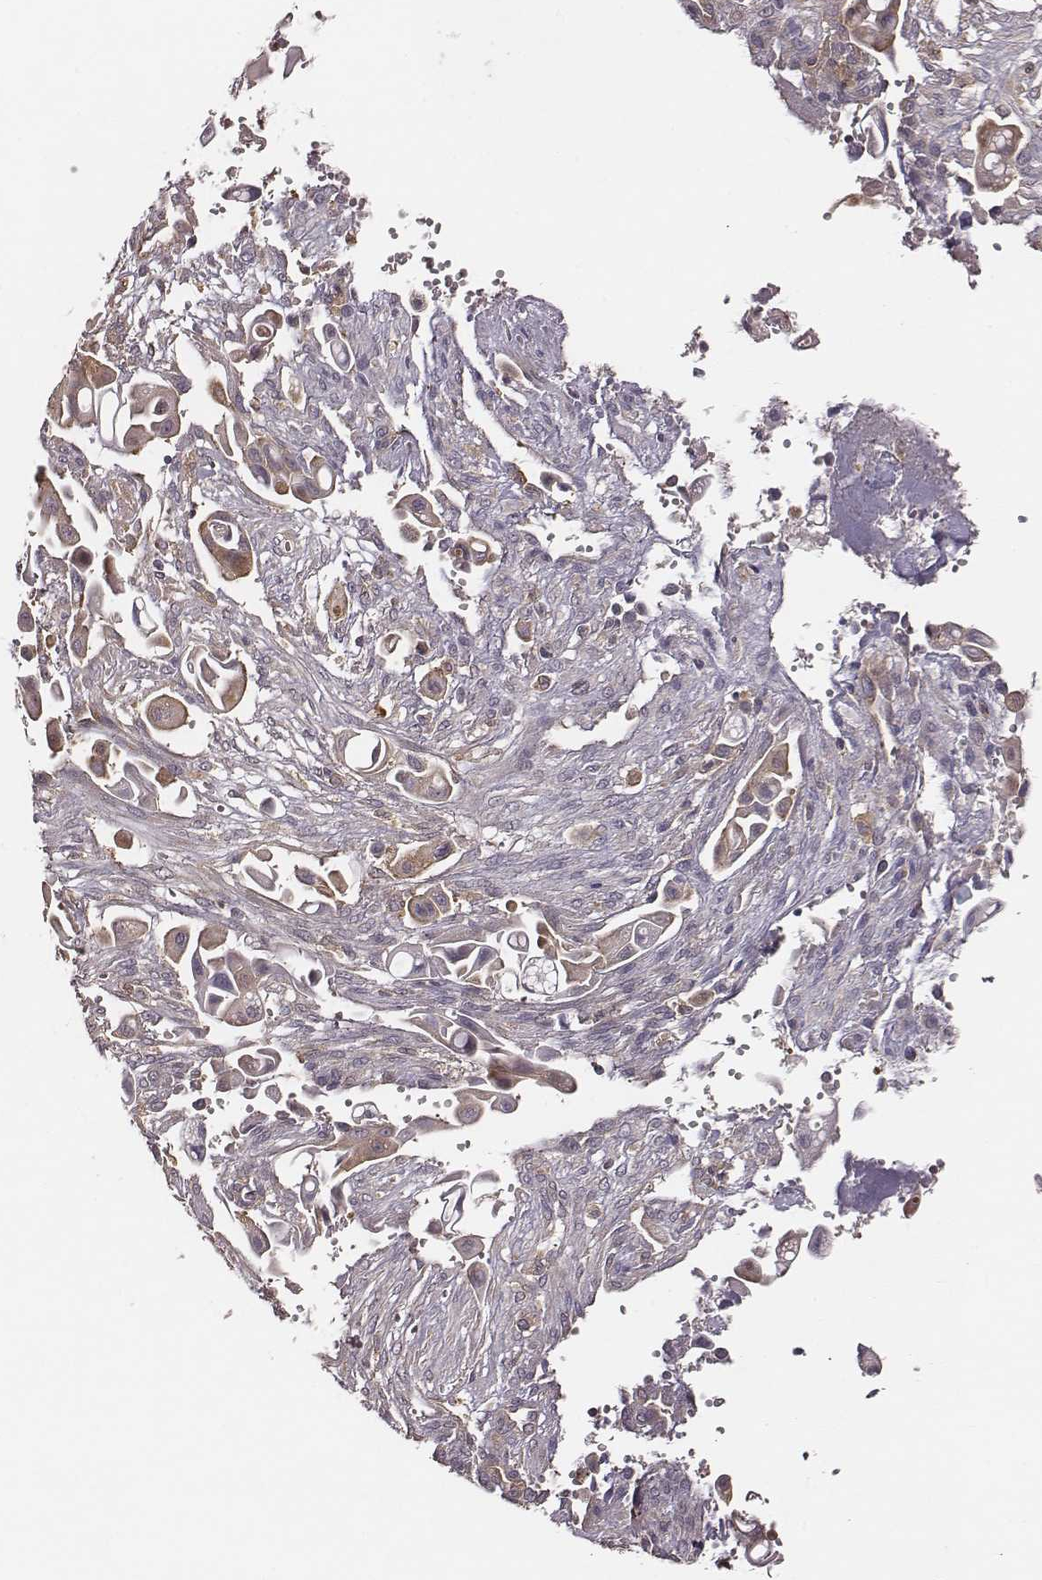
{"staining": {"intensity": "weak", "quantity": "25%-75%", "location": "cytoplasmic/membranous"}, "tissue": "pancreatic cancer", "cell_type": "Tumor cells", "image_type": "cancer", "snomed": [{"axis": "morphology", "description": "Adenocarcinoma, NOS"}, {"axis": "topography", "description": "Pancreas"}], "caption": "Pancreatic adenocarcinoma stained with DAB (3,3'-diaminobenzidine) IHC demonstrates low levels of weak cytoplasmic/membranous positivity in approximately 25%-75% of tumor cells. Using DAB (3,3'-diaminobenzidine) (brown) and hematoxylin (blue) stains, captured at high magnification using brightfield microscopy.", "gene": "VPS26A", "patient": {"sex": "male", "age": 50}}